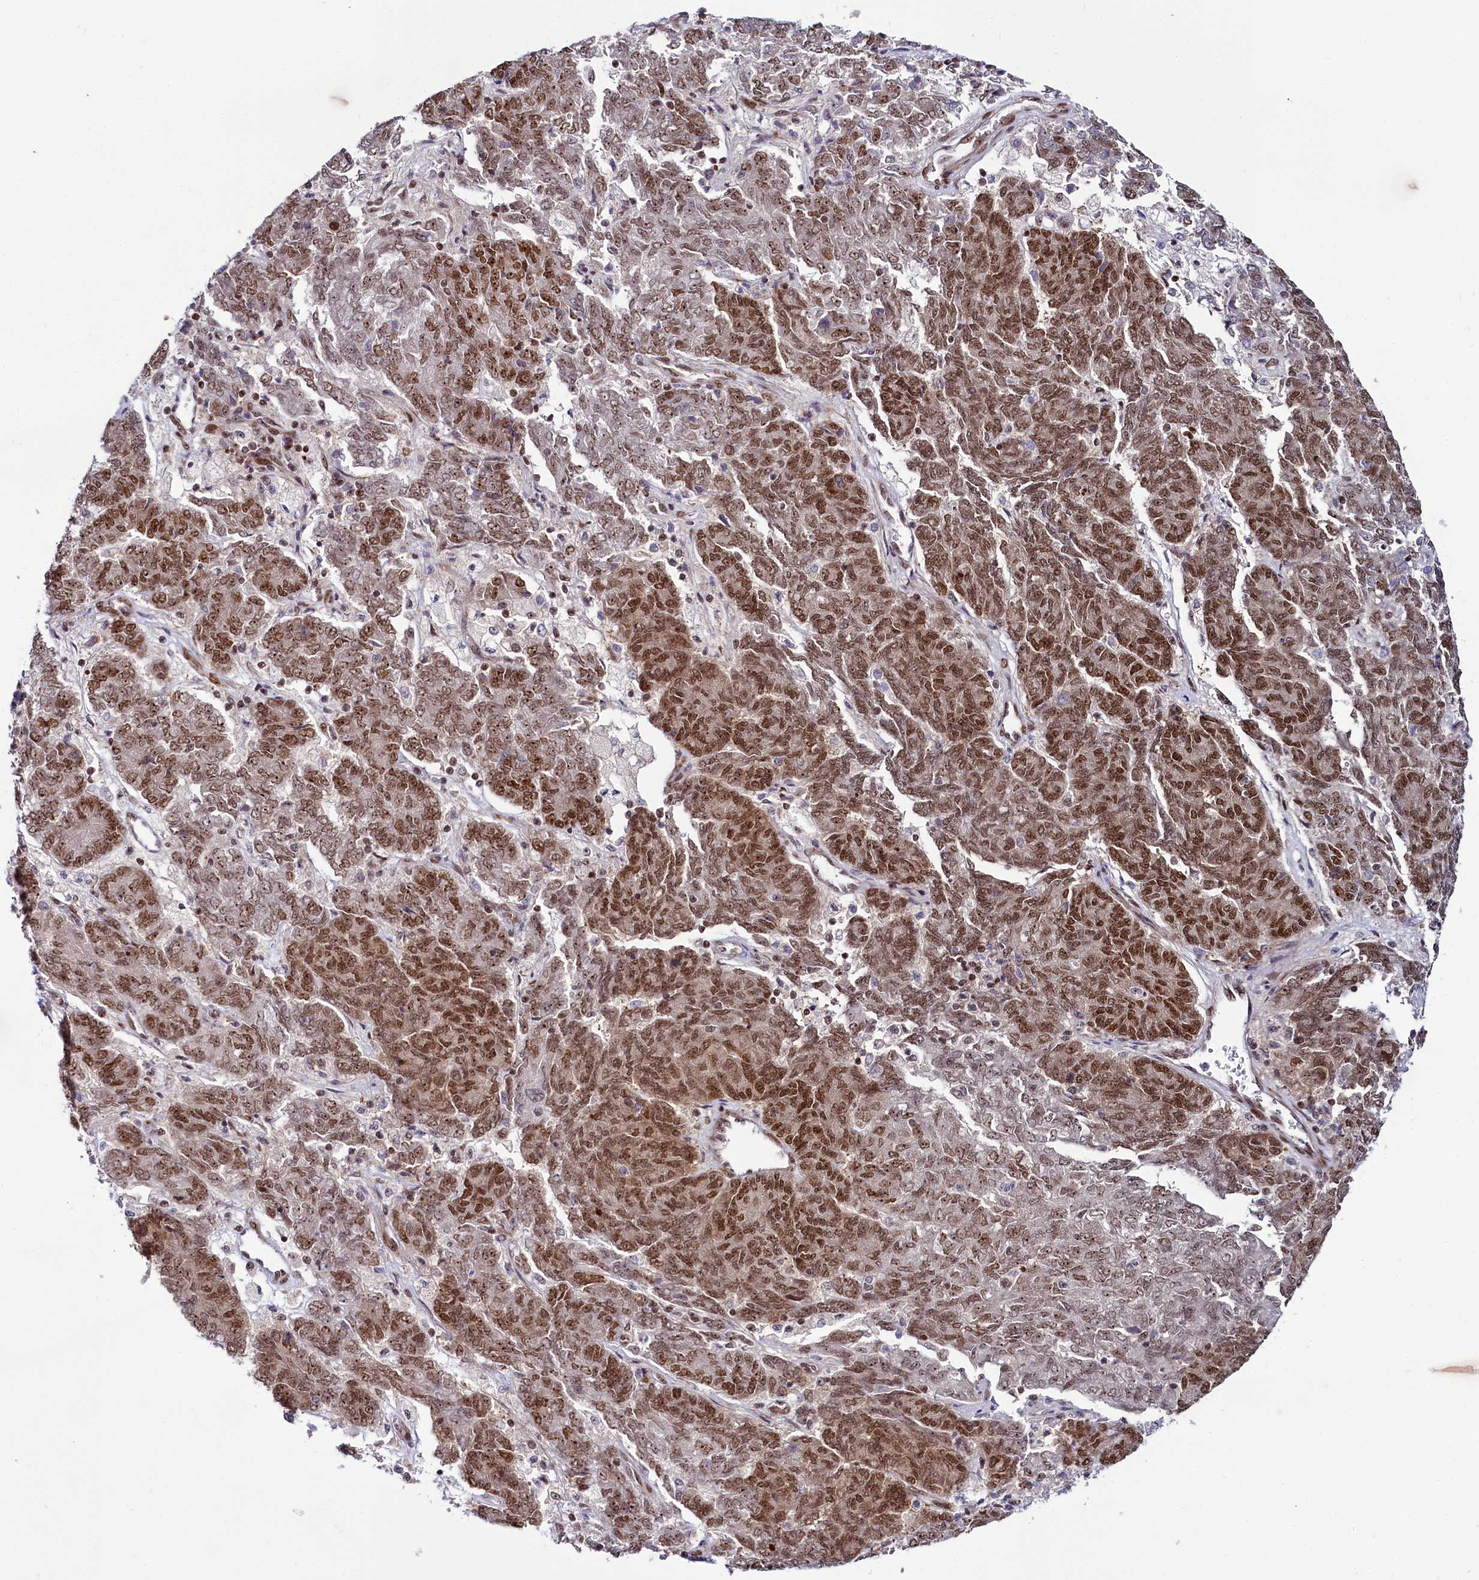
{"staining": {"intensity": "strong", "quantity": ">75%", "location": "nuclear"}, "tissue": "endometrial cancer", "cell_type": "Tumor cells", "image_type": "cancer", "snomed": [{"axis": "morphology", "description": "Adenocarcinoma, NOS"}, {"axis": "topography", "description": "Endometrium"}], "caption": "Immunohistochemical staining of endometrial cancer (adenocarcinoma) reveals high levels of strong nuclear staining in approximately >75% of tumor cells.", "gene": "TCOF1", "patient": {"sex": "female", "age": 80}}